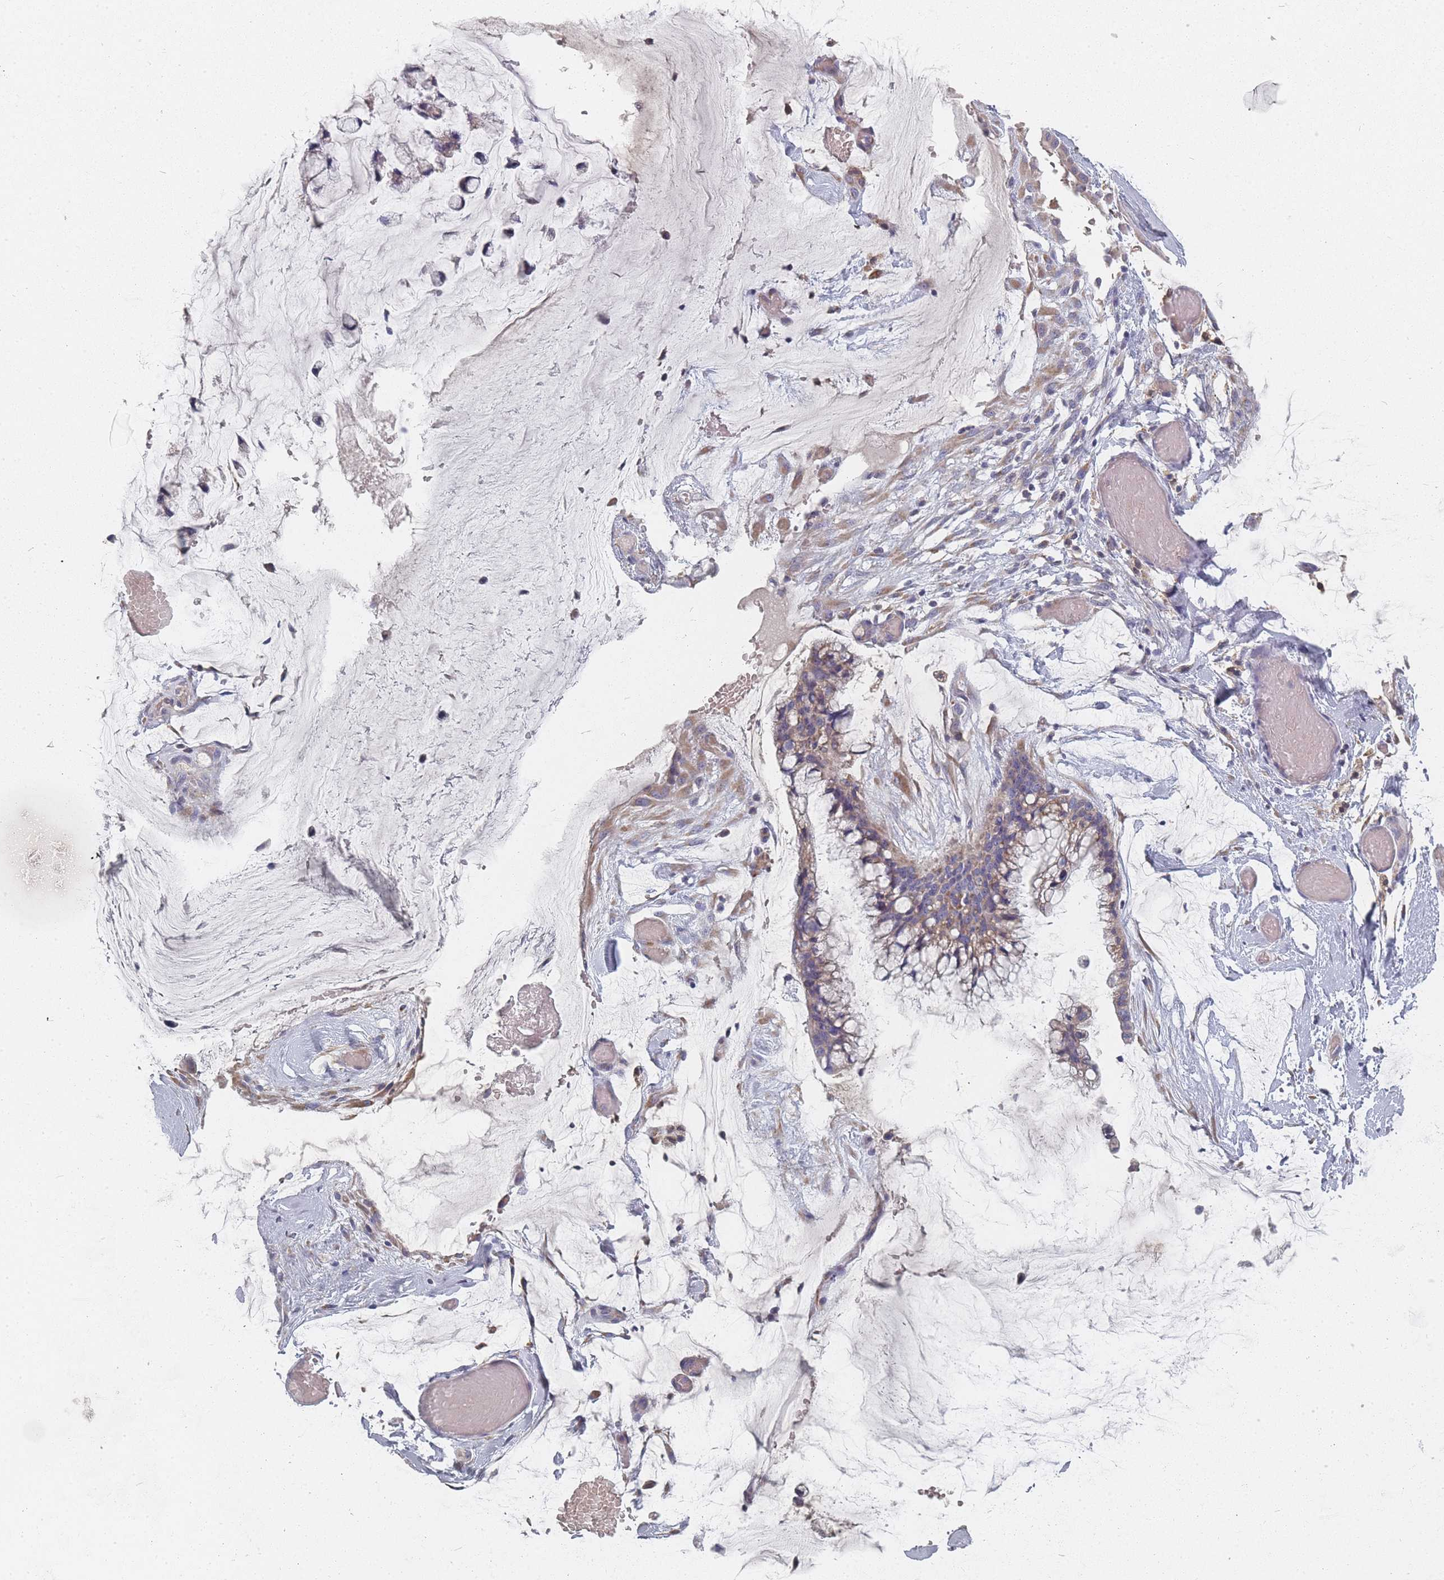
{"staining": {"intensity": "weak", "quantity": "25%-75%", "location": "cytoplasmic/membranous"}, "tissue": "ovarian cancer", "cell_type": "Tumor cells", "image_type": "cancer", "snomed": [{"axis": "morphology", "description": "Cystadenocarcinoma, mucinous, NOS"}, {"axis": "topography", "description": "Ovary"}], "caption": "About 25%-75% of tumor cells in human mucinous cystadenocarcinoma (ovarian) show weak cytoplasmic/membranous protein expression as visualized by brown immunohistochemical staining.", "gene": "SLC35E4", "patient": {"sex": "female", "age": 39}}